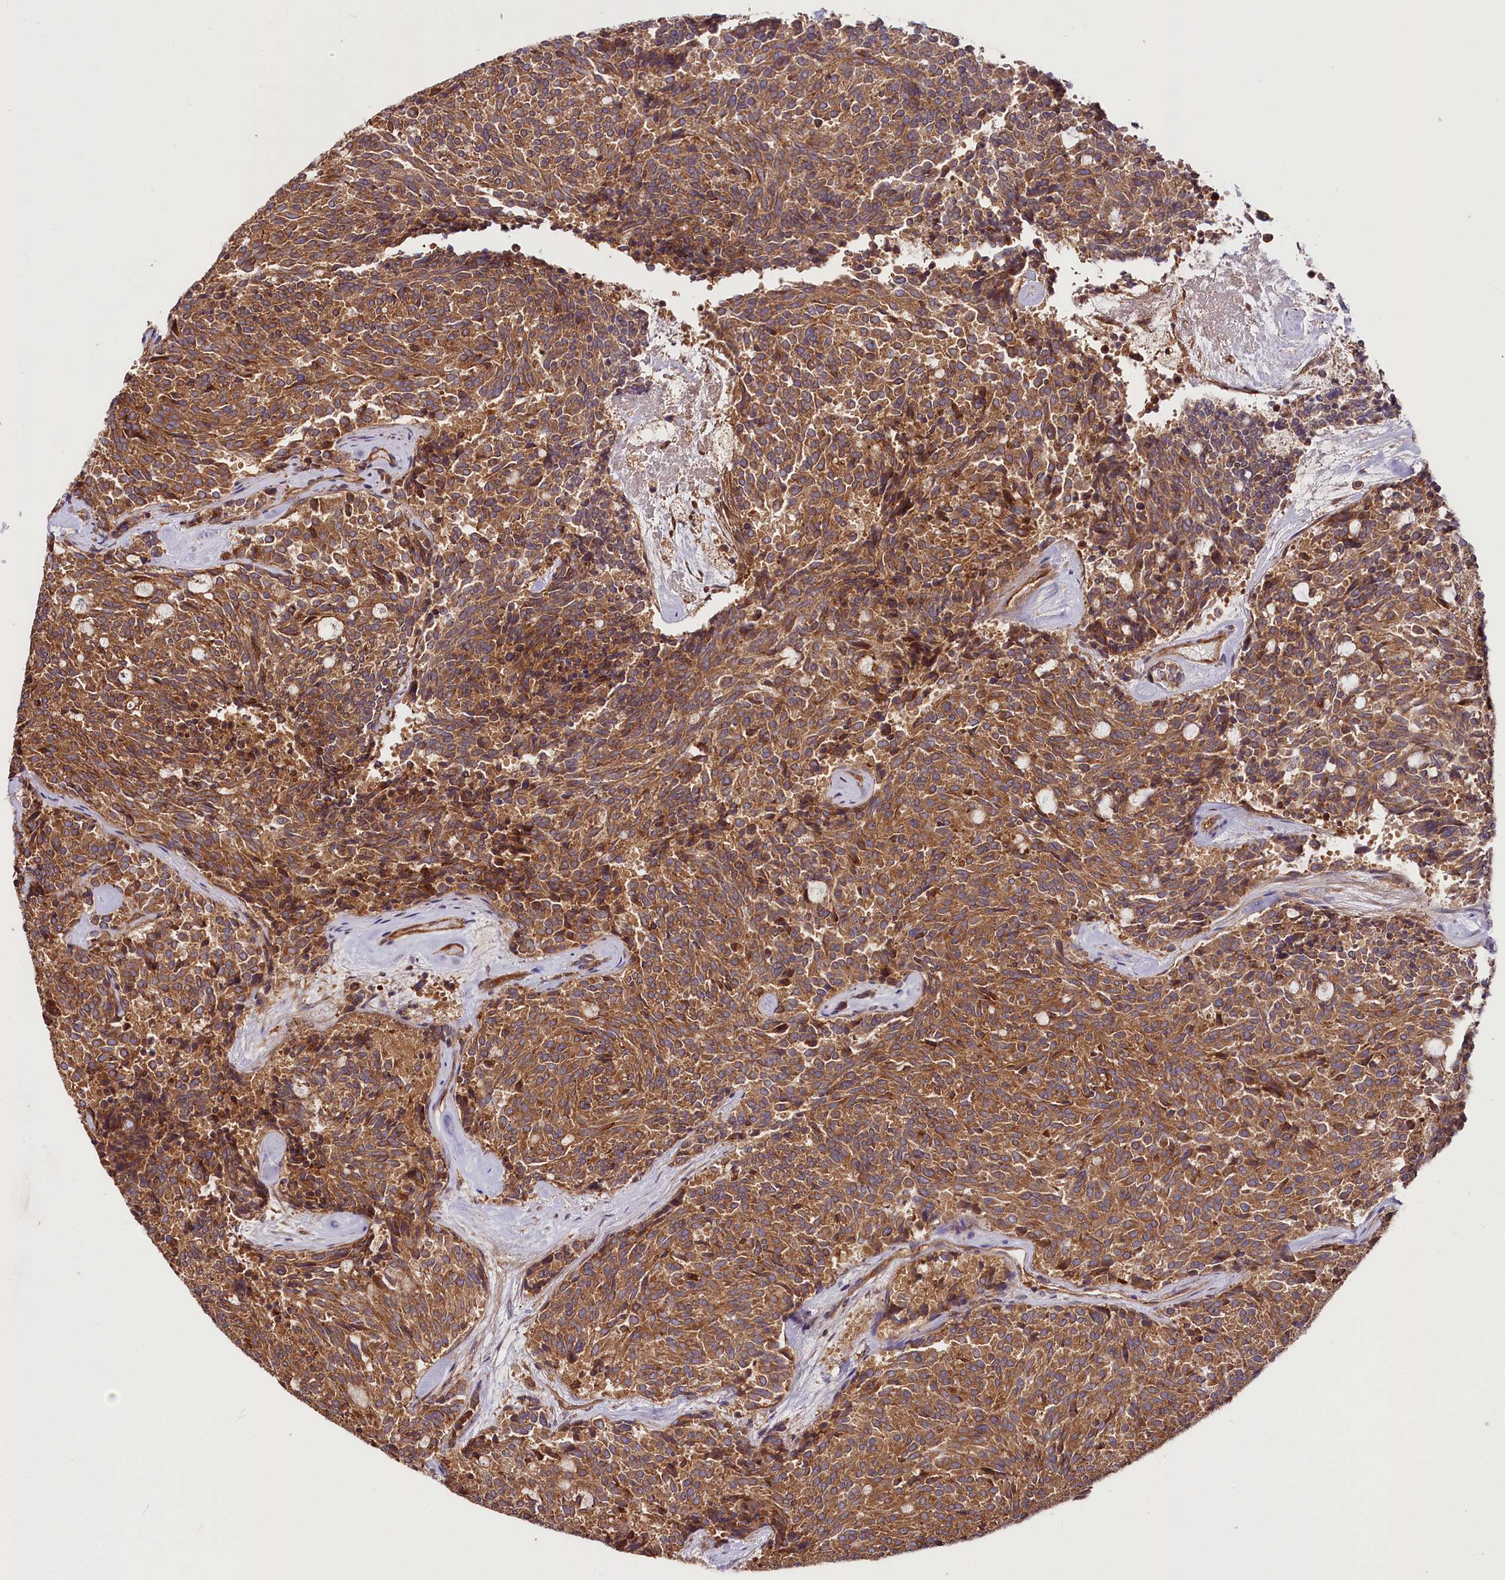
{"staining": {"intensity": "strong", "quantity": ">75%", "location": "cytoplasmic/membranous"}, "tissue": "carcinoid", "cell_type": "Tumor cells", "image_type": "cancer", "snomed": [{"axis": "morphology", "description": "Carcinoid, malignant, NOS"}, {"axis": "topography", "description": "Pancreas"}], "caption": "A high-resolution histopathology image shows immunohistochemistry (IHC) staining of carcinoid, which displays strong cytoplasmic/membranous positivity in about >75% of tumor cells.", "gene": "CEP295", "patient": {"sex": "female", "age": 54}}